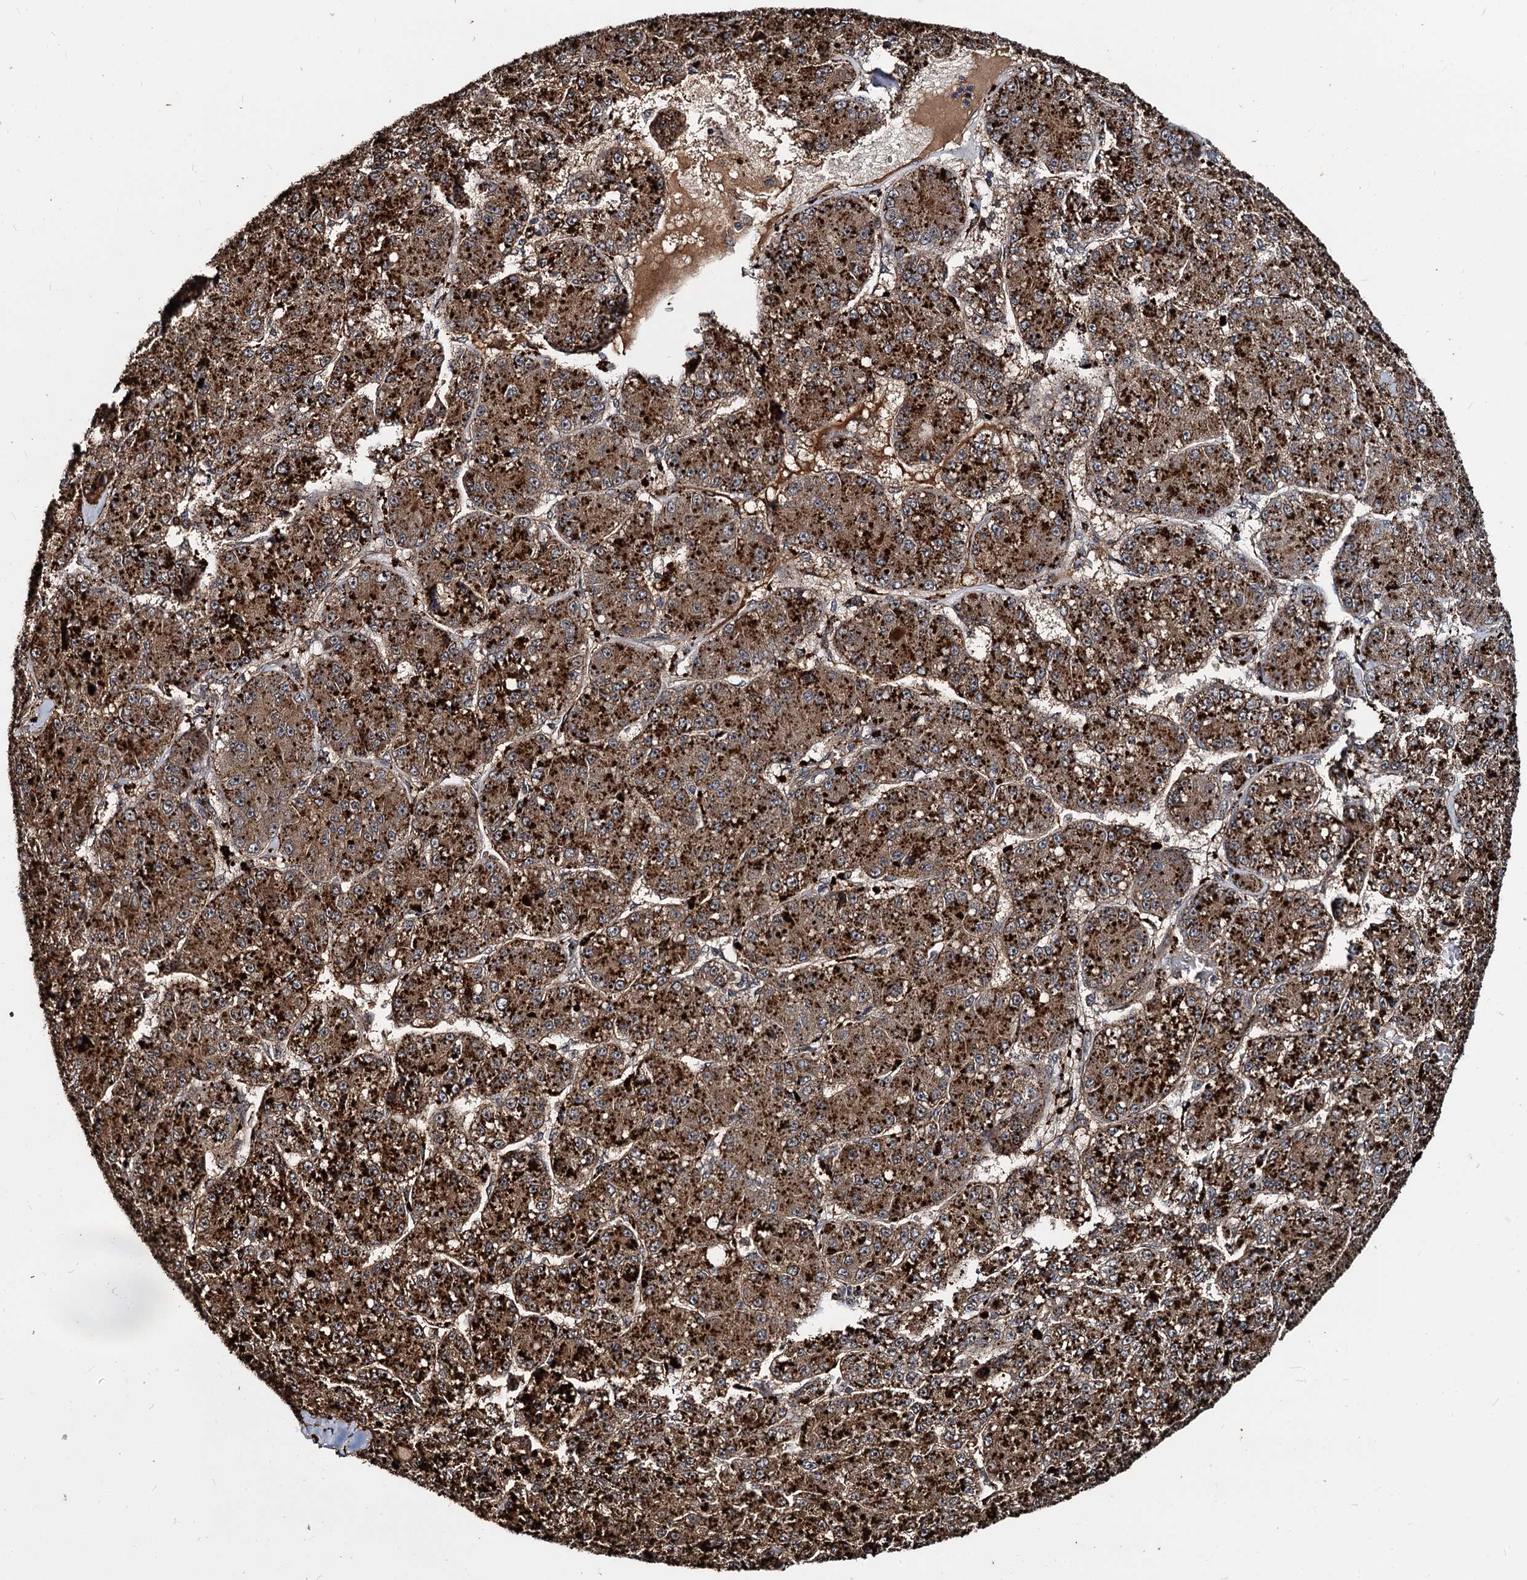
{"staining": {"intensity": "strong", "quantity": ">75%", "location": "cytoplasmic/membranous"}, "tissue": "liver cancer", "cell_type": "Tumor cells", "image_type": "cancer", "snomed": [{"axis": "morphology", "description": "Carcinoma, Hepatocellular, NOS"}, {"axis": "topography", "description": "Liver"}], "caption": "The image exhibits a brown stain indicating the presence of a protein in the cytoplasmic/membranous of tumor cells in liver cancer. The staining is performed using DAB (3,3'-diaminobenzidine) brown chromogen to label protein expression. The nuclei are counter-stained blue using hematoxylin.", "gene": "CEP192", "patient": {"sex": "male", "age": 67}}